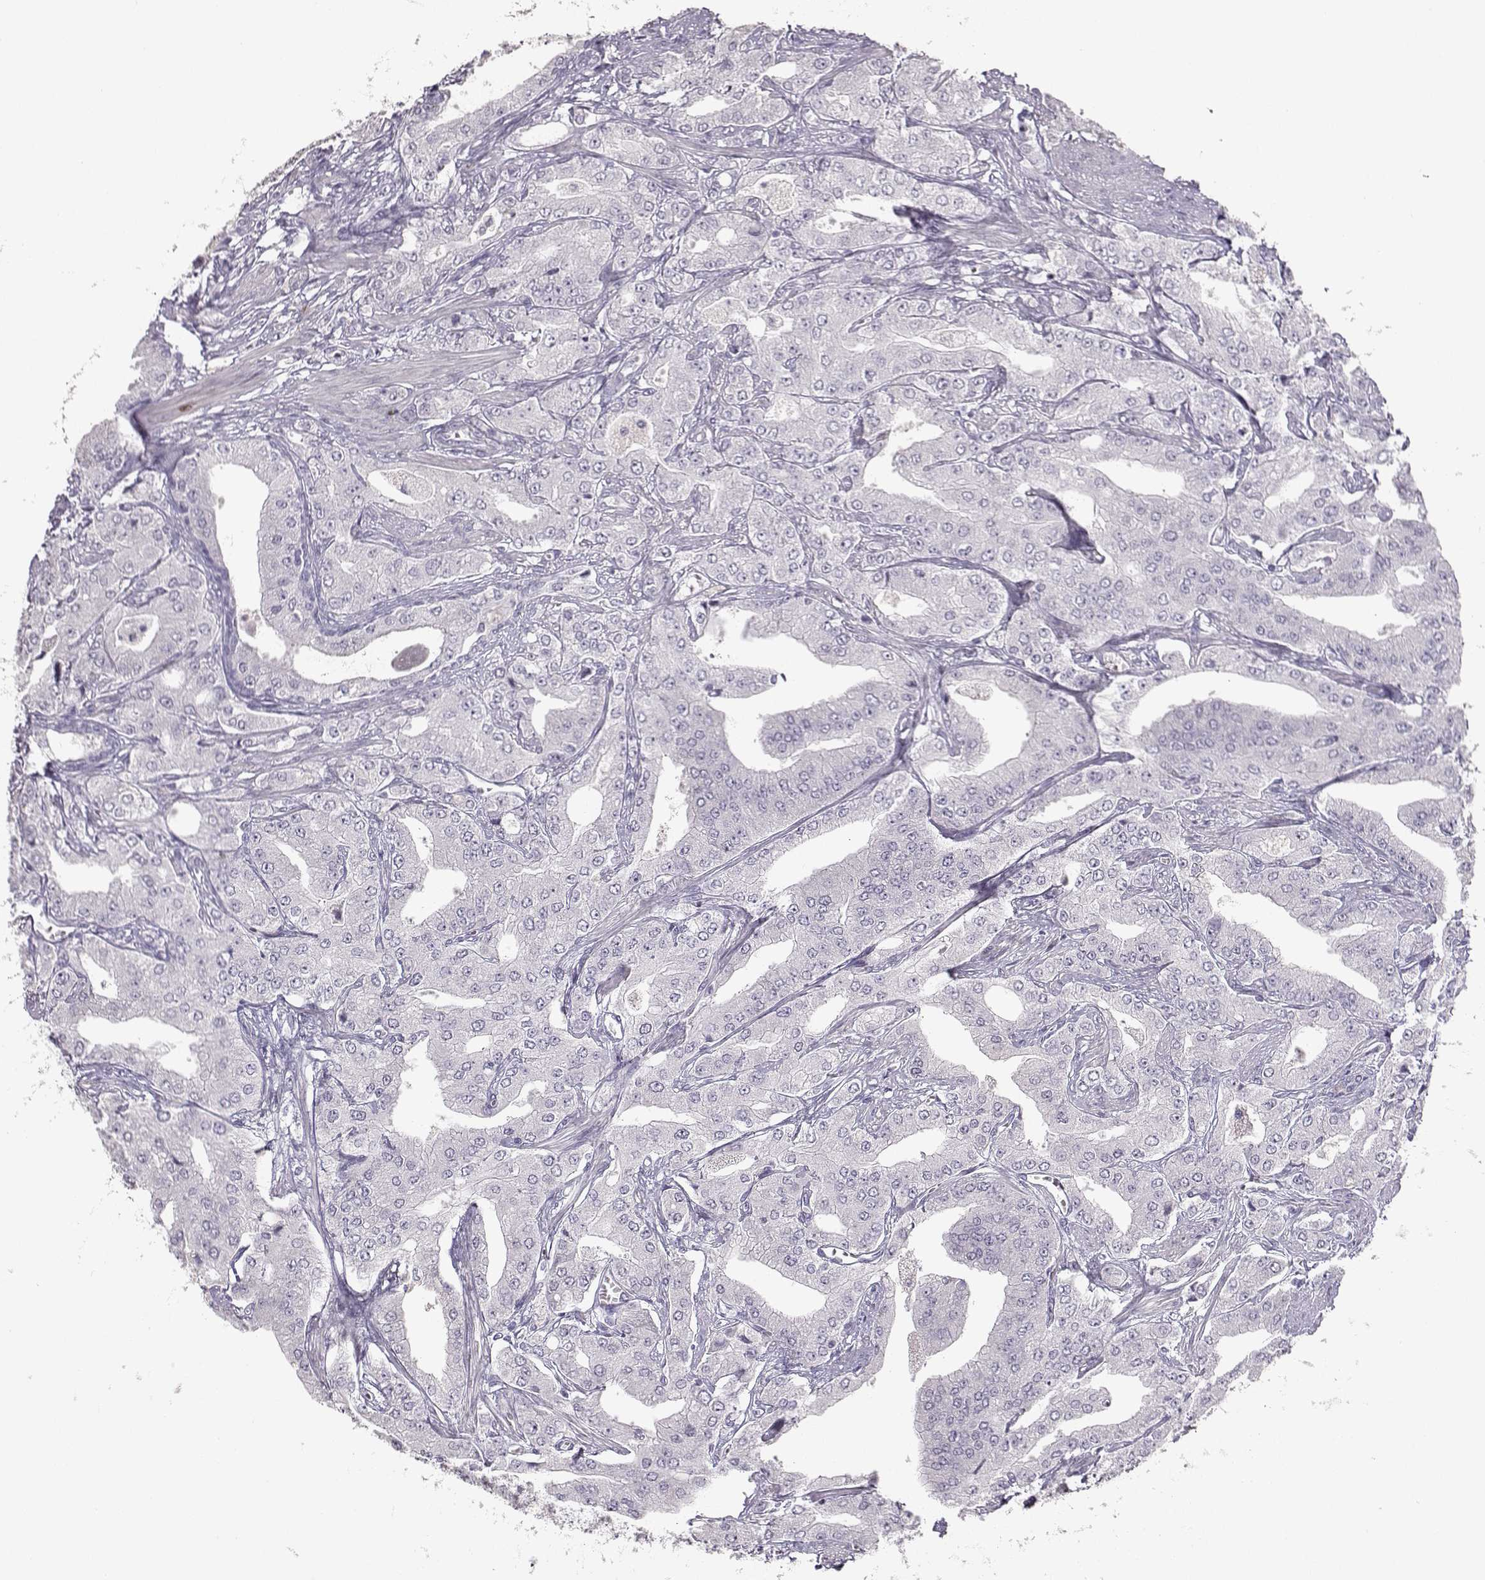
{"staining": {"intensity": "negative", "quantity": "none", "location": "none"}, "tissue": "prostate cancer", "cell_type": "Tumor cells", "image_type": "cancer", "snomed": [{"axis": "morphology", "description": "Adenocarcinoma, Low grade"}, {"axis": "topography", "description": "Prostate"}], "caption": "Prostate cancer (low-grade adenocarcinoma) was stained to show a protein in brown. There is no significant expression in tumor cells. (Brightfield microscopy of DAB (3,3'-diaminobenzidine) immunohistochemistry at high magnification).", "gene": "S100B", "patient": {"sex": "male", "age": 60}}